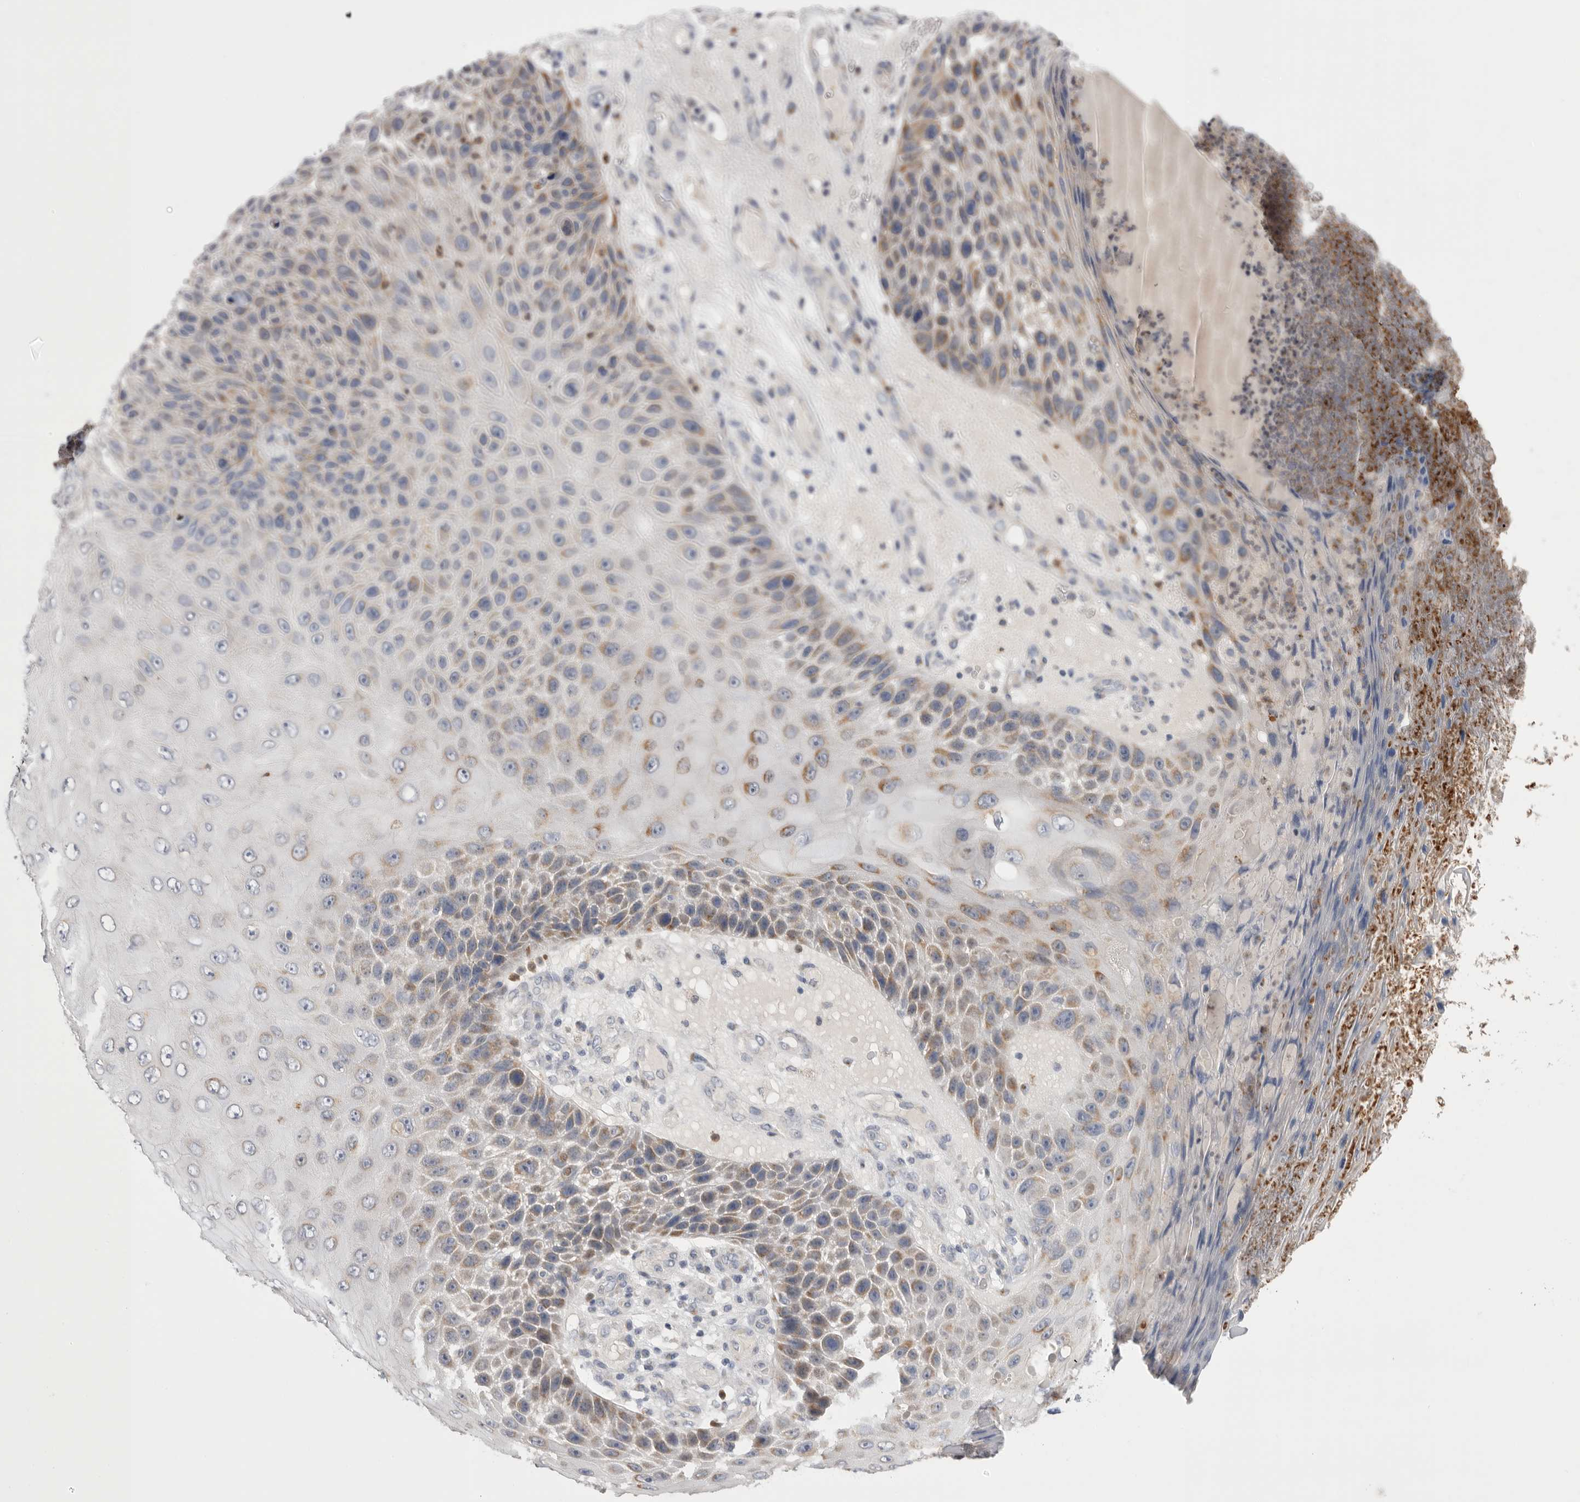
{"staining": {"intensity": "moderate", "quantity": "25%-75%", "location": "cytoplasmic/membranous"}, "tissue": "skin cancer", "cell_type": "Tumor cells", "image_type": "cancer", "snomed": [{"axis": "morphology", "description": "Squamous cell carcinoma, NOS"}, {"axis": "topography", "description": "Skin"}], "caption": "Immunohistochemical staining of skin cancer reveals medium levels of moderate cytoplasmic/membranous positivity in about 25%-75% of tumor cells.", "gene": "CCDC126", "patient": {"sex": "female", "age": 88}}